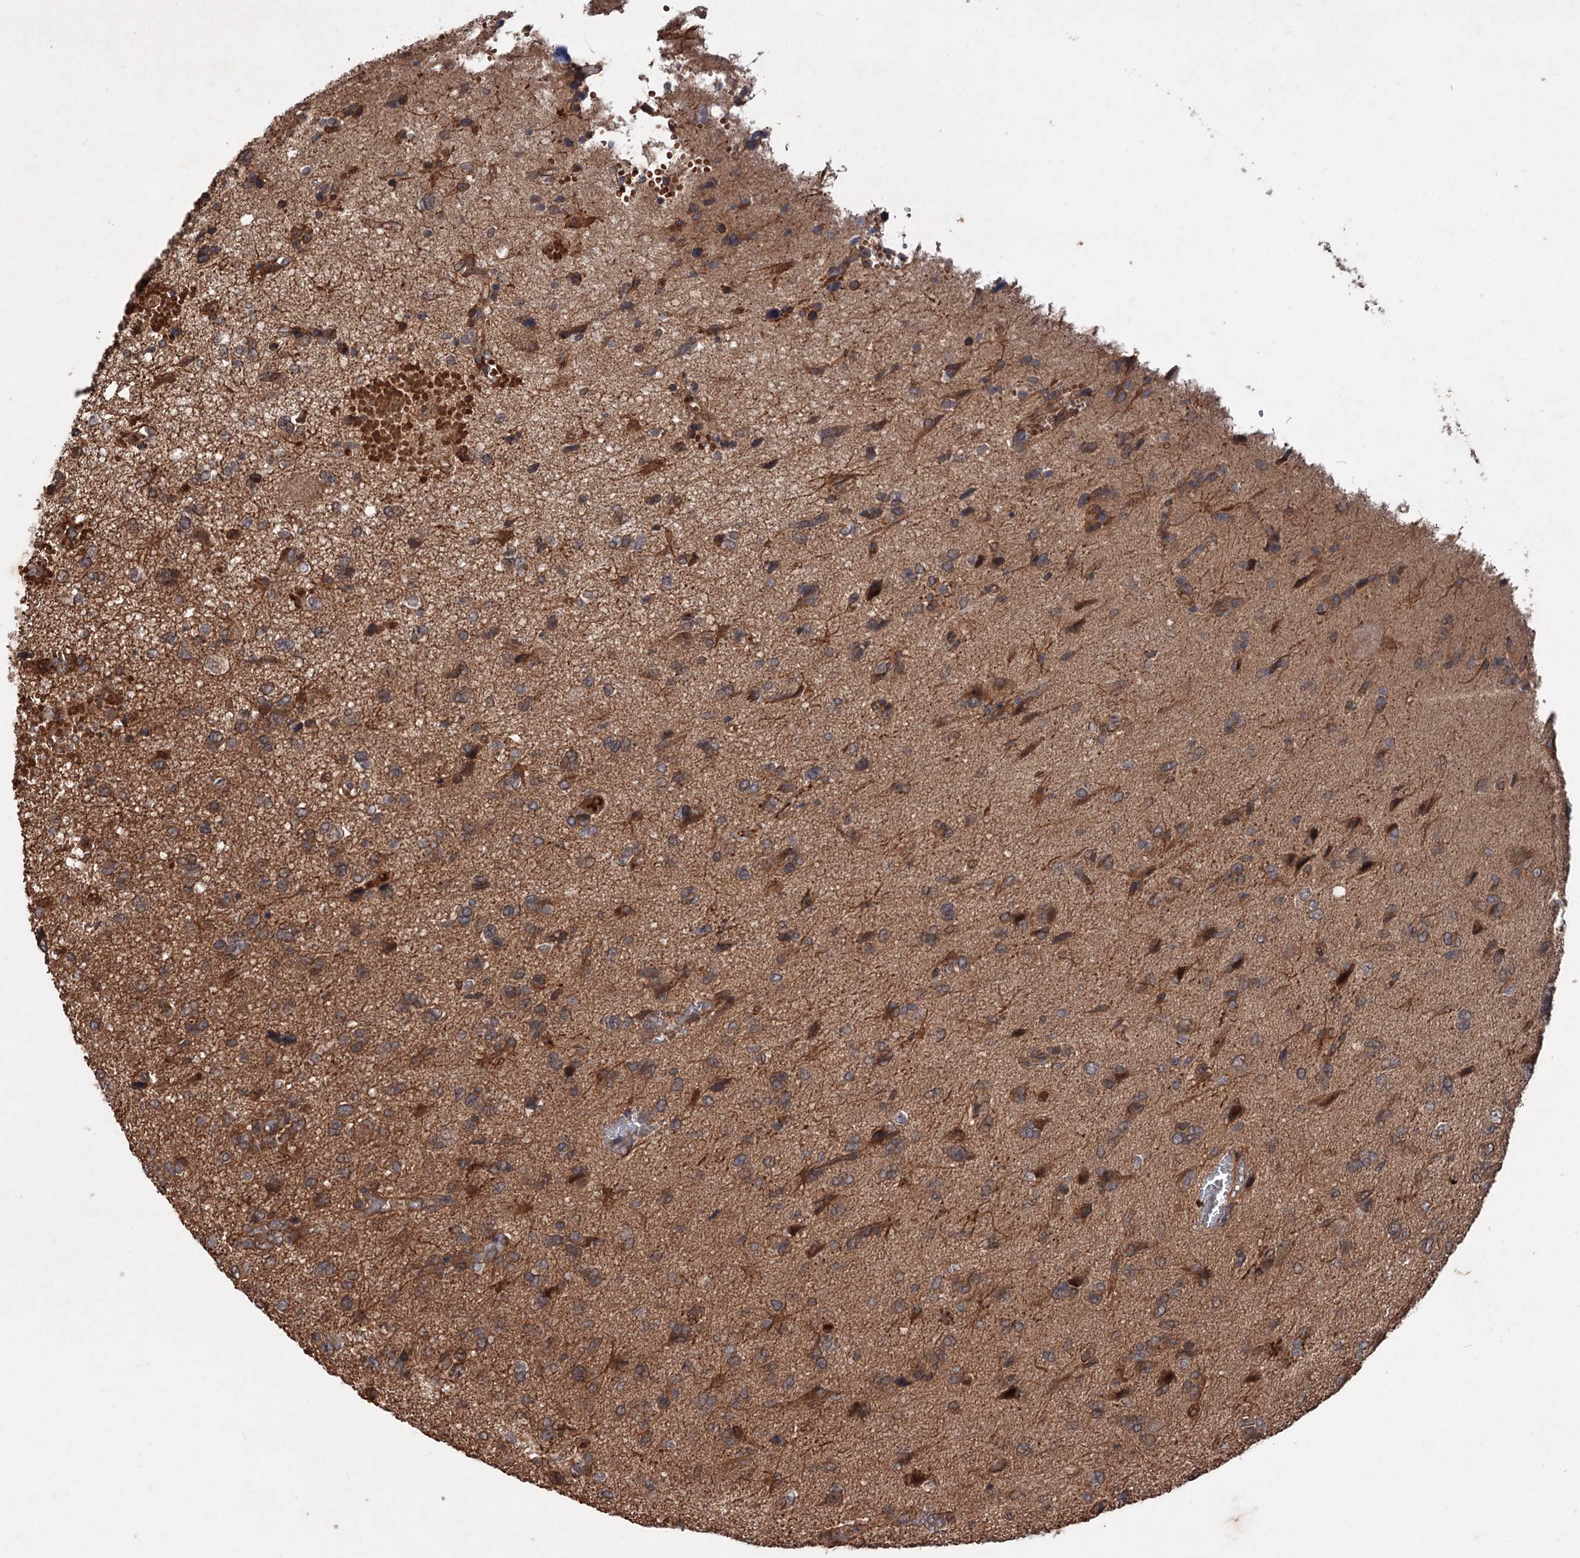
{"staining": {"intensity": "moderate", "quantity": ">75%", "location": "cytoplasmic/membranous"}, "tissue": "glioma", "cell_type": "Tumor cells", "image_type": "cancer", "snomed": [{"axis": "morphology", "description": "Glioma, malignant, High grade"}, {"axis": "topography", "description": "Brain"}], "caption": "Malignant high-grade glioma stained with a protein marker demonstrates moderate staining in tumor cells.", "gene": "ADK", "patient": {"sex": "female", "age": 59}}